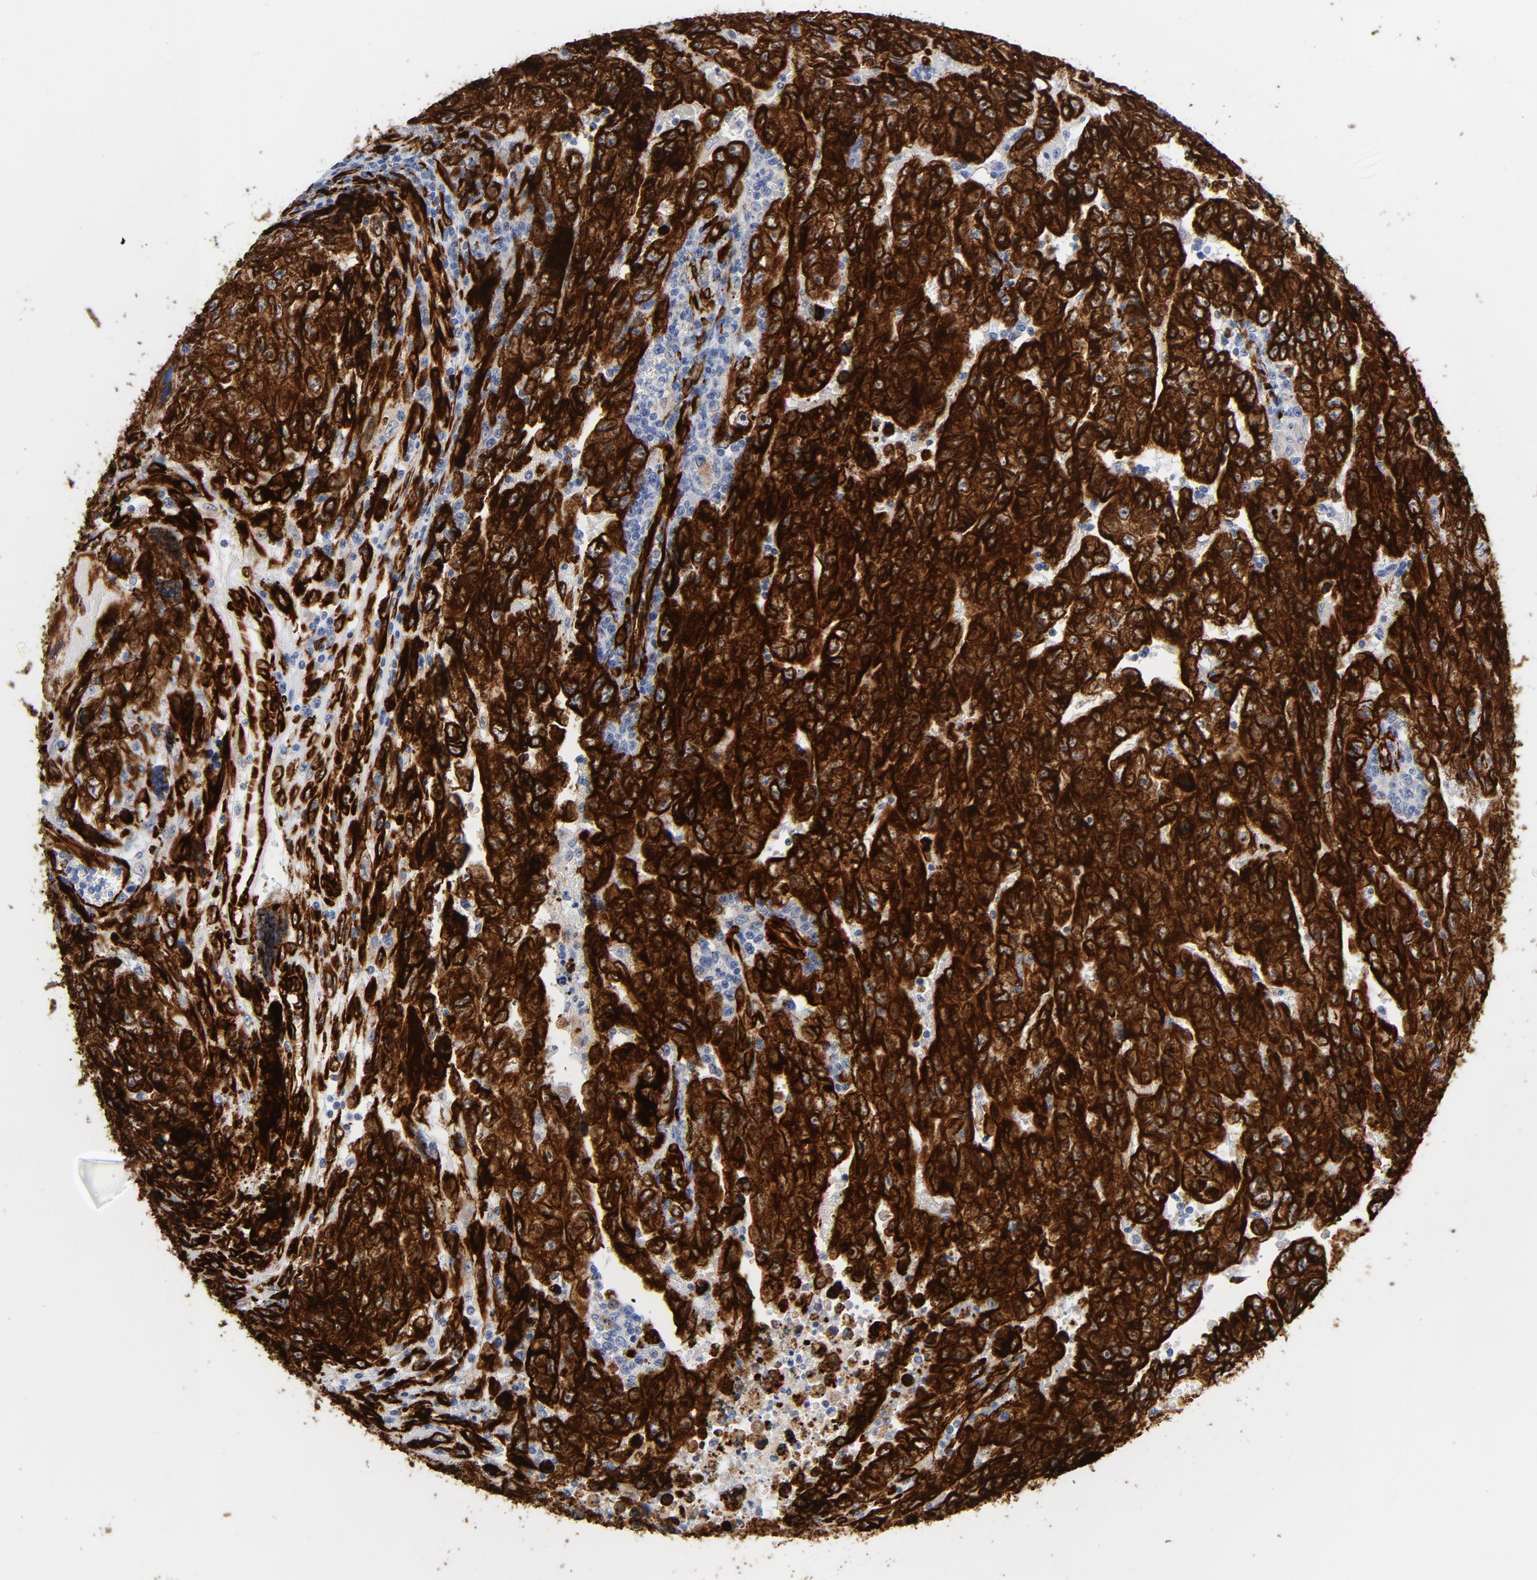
{"staining": {"intensity": "strong", "quantity": ">75%", "location": "cytoplasmic/membranous"}, "tissue": "testis cancer", "cell_type": "Tumor cells", "image_type": "cancer", "snomed": [{"axis": "morphology", "description": "Carcinoma, Embryonal, NOS"}, {"axis": "topography", "description": "Testis"}], "caption": "Immunohistochemistry (IHC) histopathology image of neoplastic tissue: testis embryonal carcinoma stained using immunohistochemistry exhibits high levels of strong protein expression localized specifically in the cytoplasmic/membranous of tumor cells, appearing as a cytoplasmic/membranous brown color.", "gene": "SERPINH1", "patient": {"sex": "male", "age": 28}}